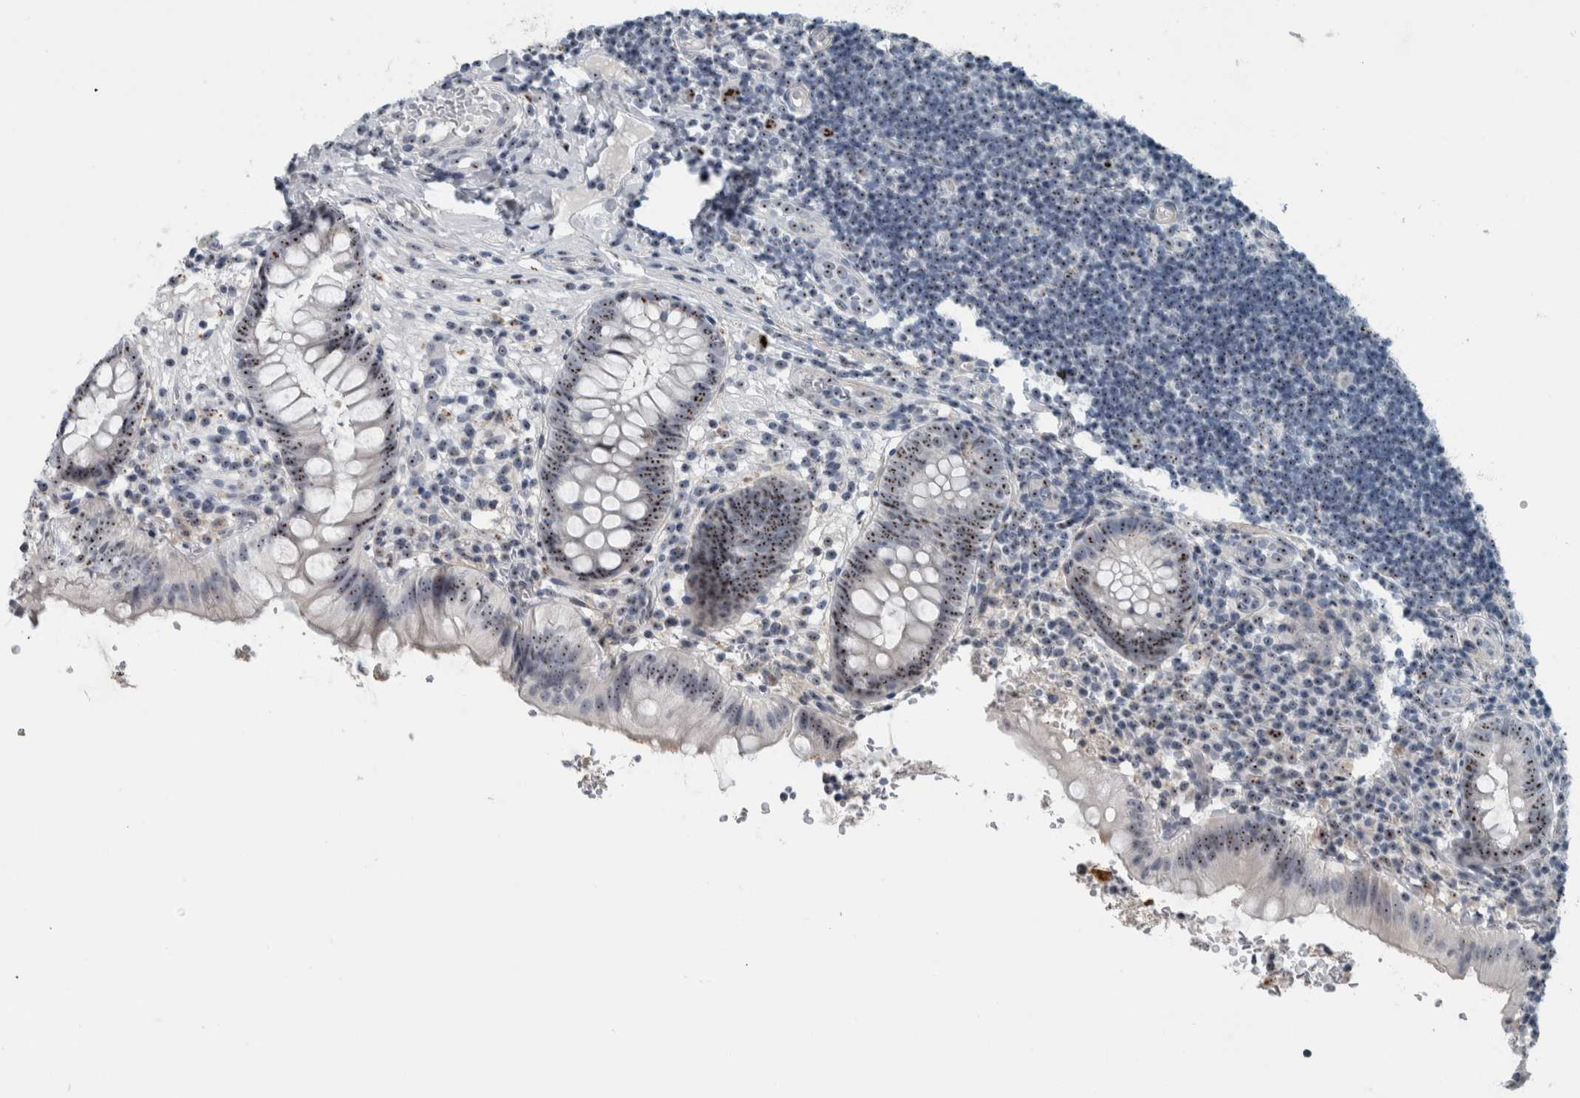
{"staining": {"intensity": "moderate", "quantity": ">75%", "location": "nuclear"}, "tissue": "appendix", "cell_type": "Glandular cells", "image_type": "normal", "snomed": [{"axis": "morphology", "description": "Normal tissue, NOS"}, {"axis": "topography", "description": "Appendix"}], "caption": "A brown stain shows moderate nuclear staining of a protein in glandular cells of normal appendix.", "gene": "UTP6", "patient": {"sex": "male", "age": 8}}